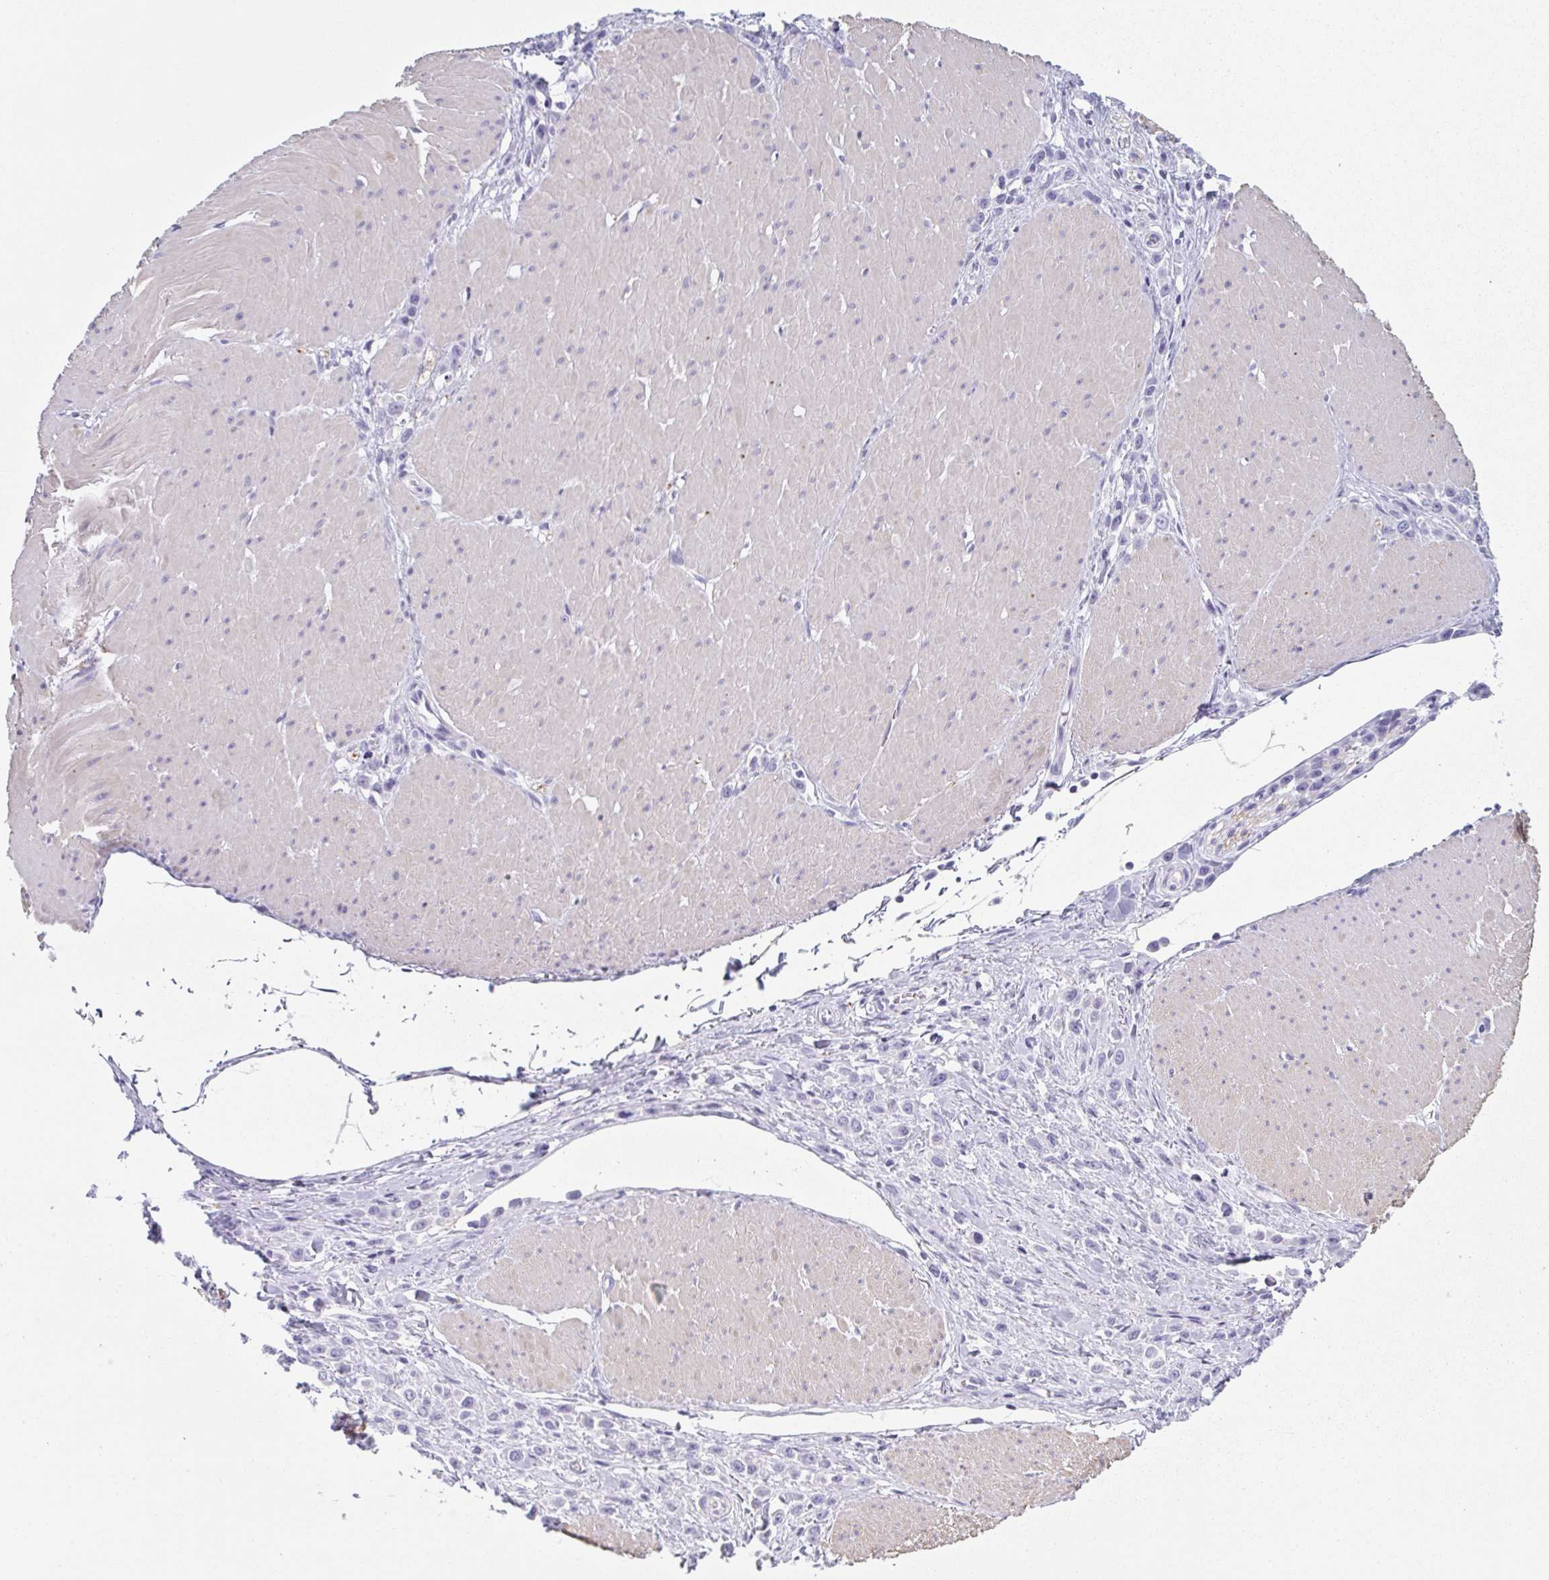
{"staining": {"intensity": "negative", "quantity": "none", "location": "none"}, "tissue": "stomach cancer", "cell_type": "Tumor cells", "image_type": "cancer", "snomed": [{"axis": "morphology", "description": "Adenocarcinoma, NOS"}, {"axis": "topography", "description": "Stomach"}], "caption": "Stomach adenocarcinoma was stained to show a protein in brown. There is no significant staining in tumor cells. Brightfield microscopy of immunohistochemistry stained with DAB (brown) and hematoxylin (blue), captured at high magnification.", "gene": "TAGLN3", "patient": {"sex": "male", "age": 47}}